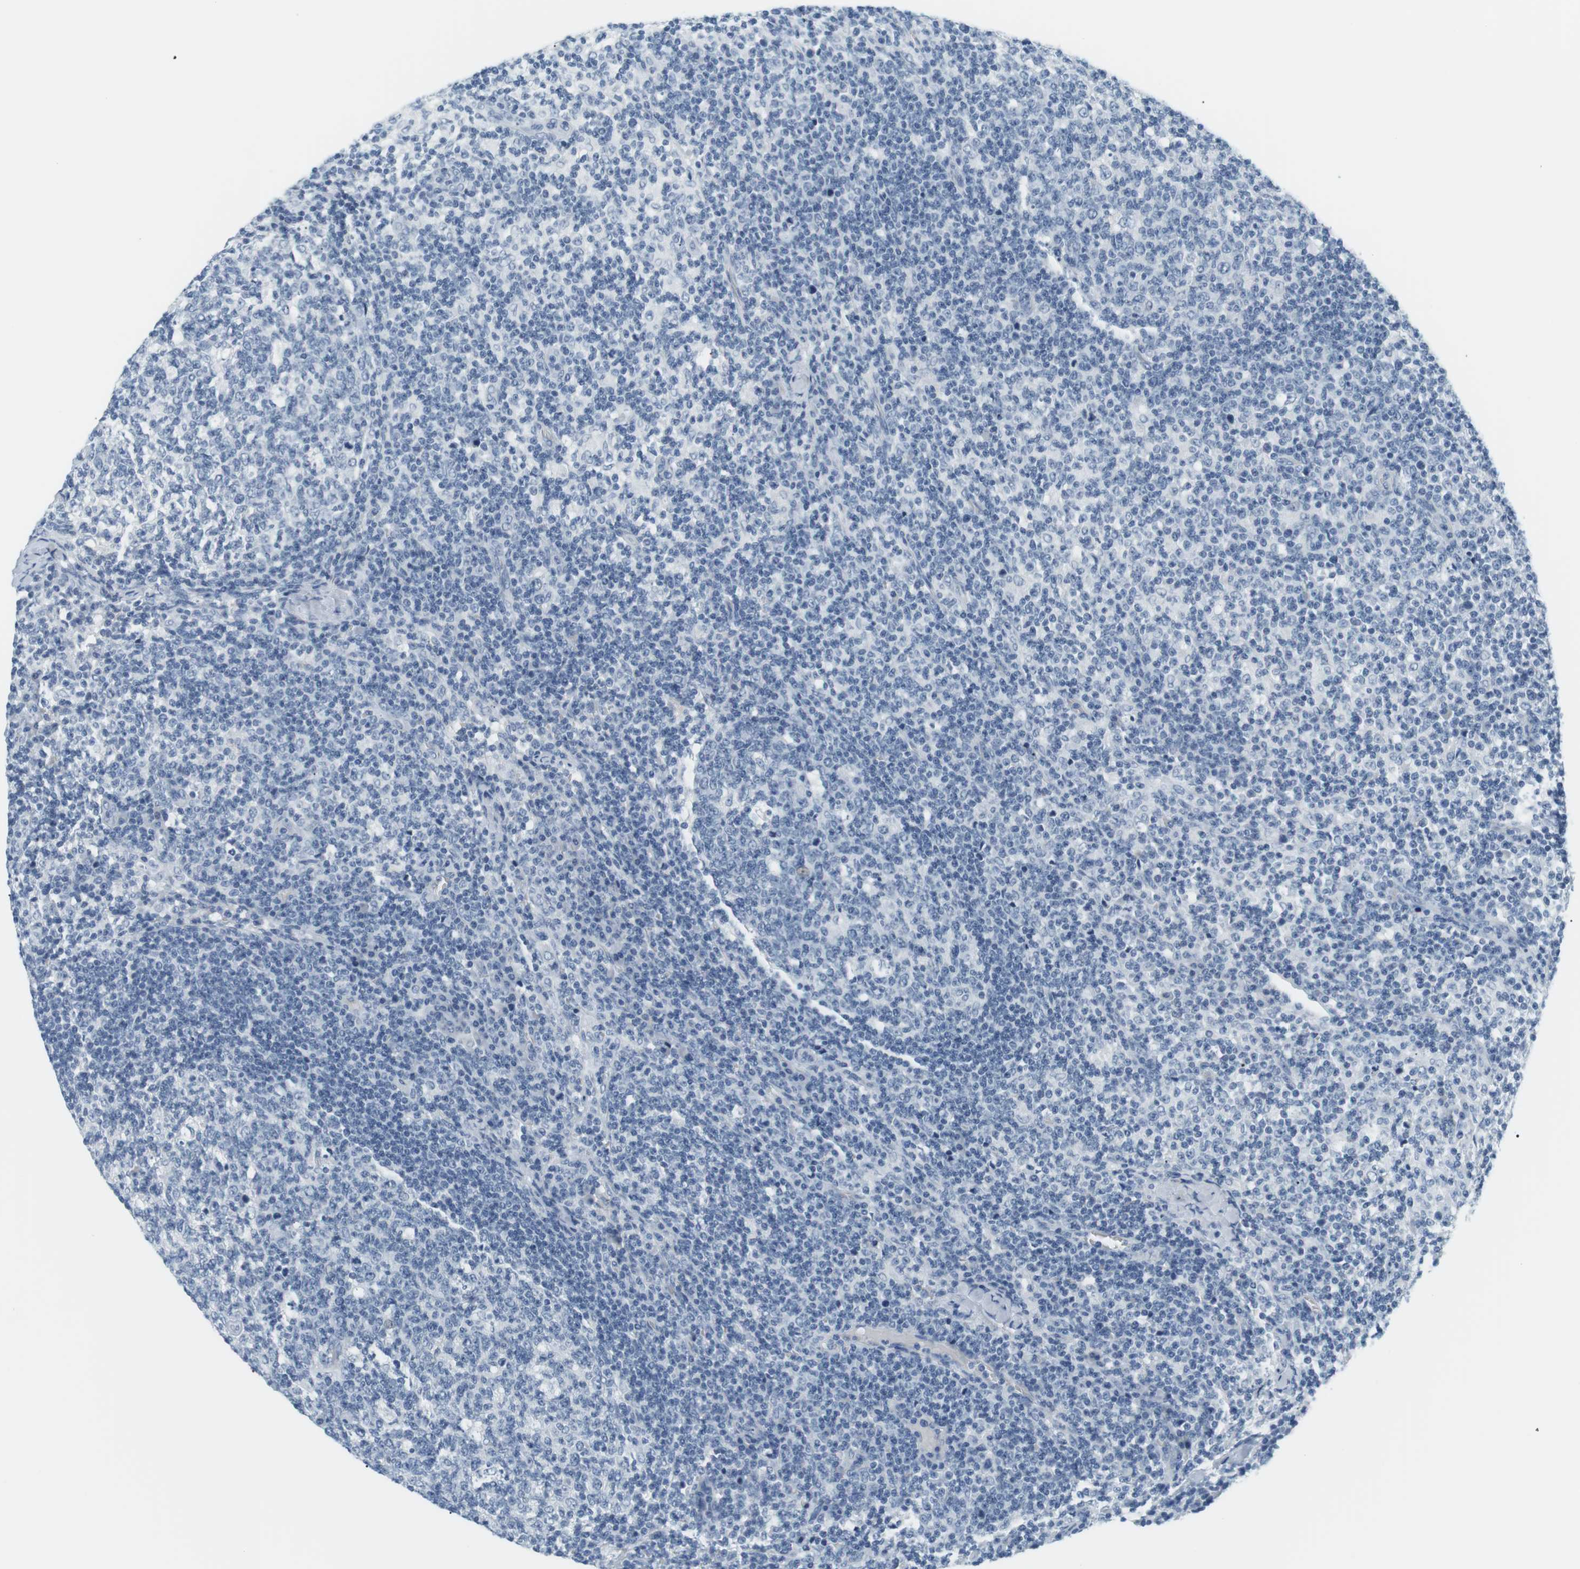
{"staining": {"intensity": "negative", "quantity": "none", "location": "none"}, "tissue": "lymph node", "cell_type": "Germinal center cells", "image_type": "normal", "snomed": [{"axis": "morphology", "description": "Normal tissue, NOS"}, {"axis": "morphology", "description": "Inflammation, NOS"}, {"axis": "topography", "description": "Lymph node"}], "caption": "A high-resolution histopathology image shows IHC staining of unremarkable lymph node, which reveals no significant staining in germinal center cells. (Brightfield microscopy of DAB IHC at high magnification).", "gene": "APOB", "patient": {"sex": "male", "age": 55}}